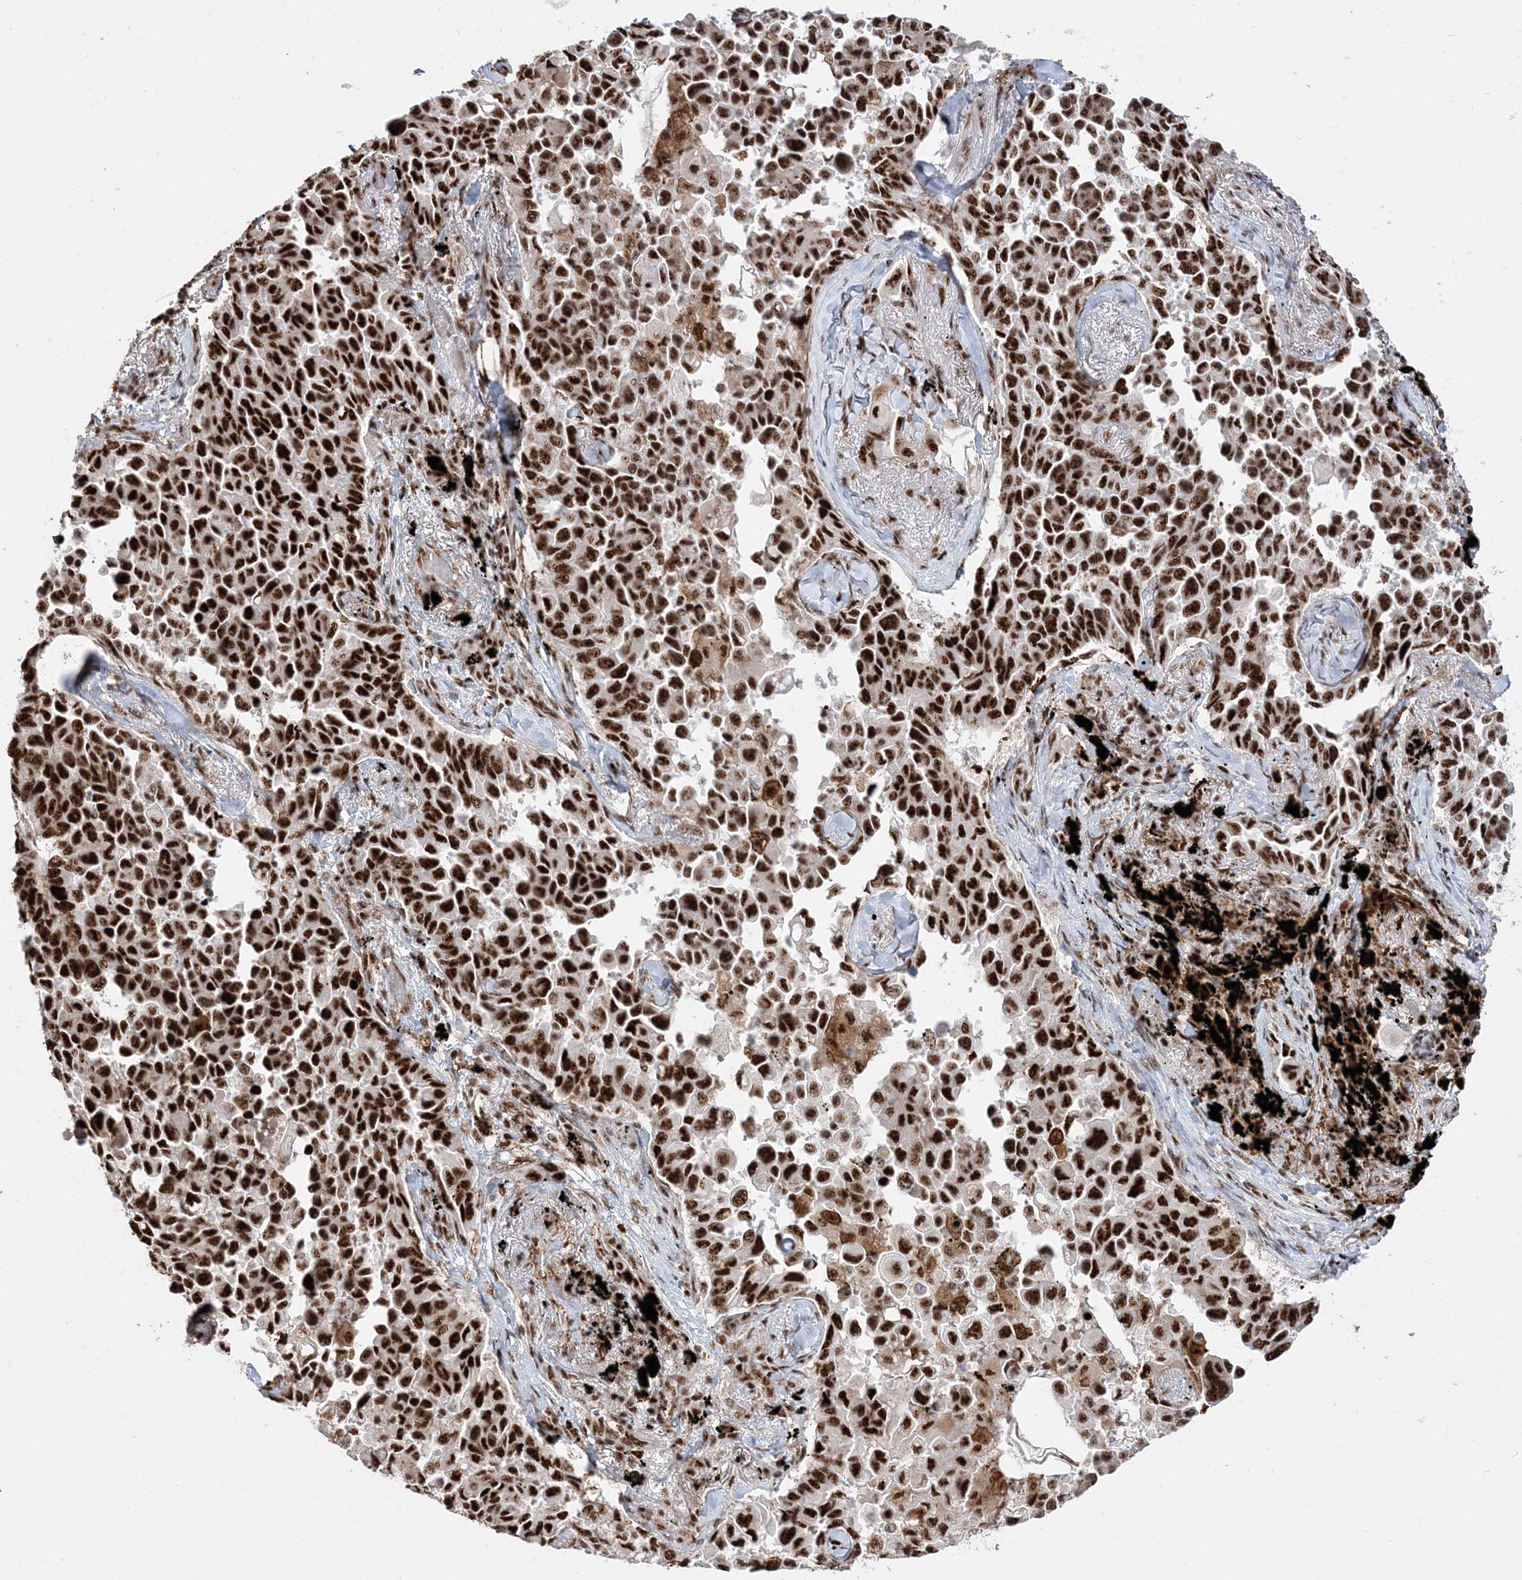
{"staining": {"intensity": "strong", "quantity": ">75%", "location": "nuclear"}, "tissue": "lung cancer", "cell_type": "Tumor cells", "image_type": "cancer", "snomed": [{"axis": "morphology", "description": "Adenocarcinoma, NOS"}, {"axis": "topography", "description": "Lung"}], "caption": "Lung cancer stained with a protein marker exhibits strong staining in tumor cells.", "gene": "RBM17", "patient": {"sex": "female", "age": 67}}